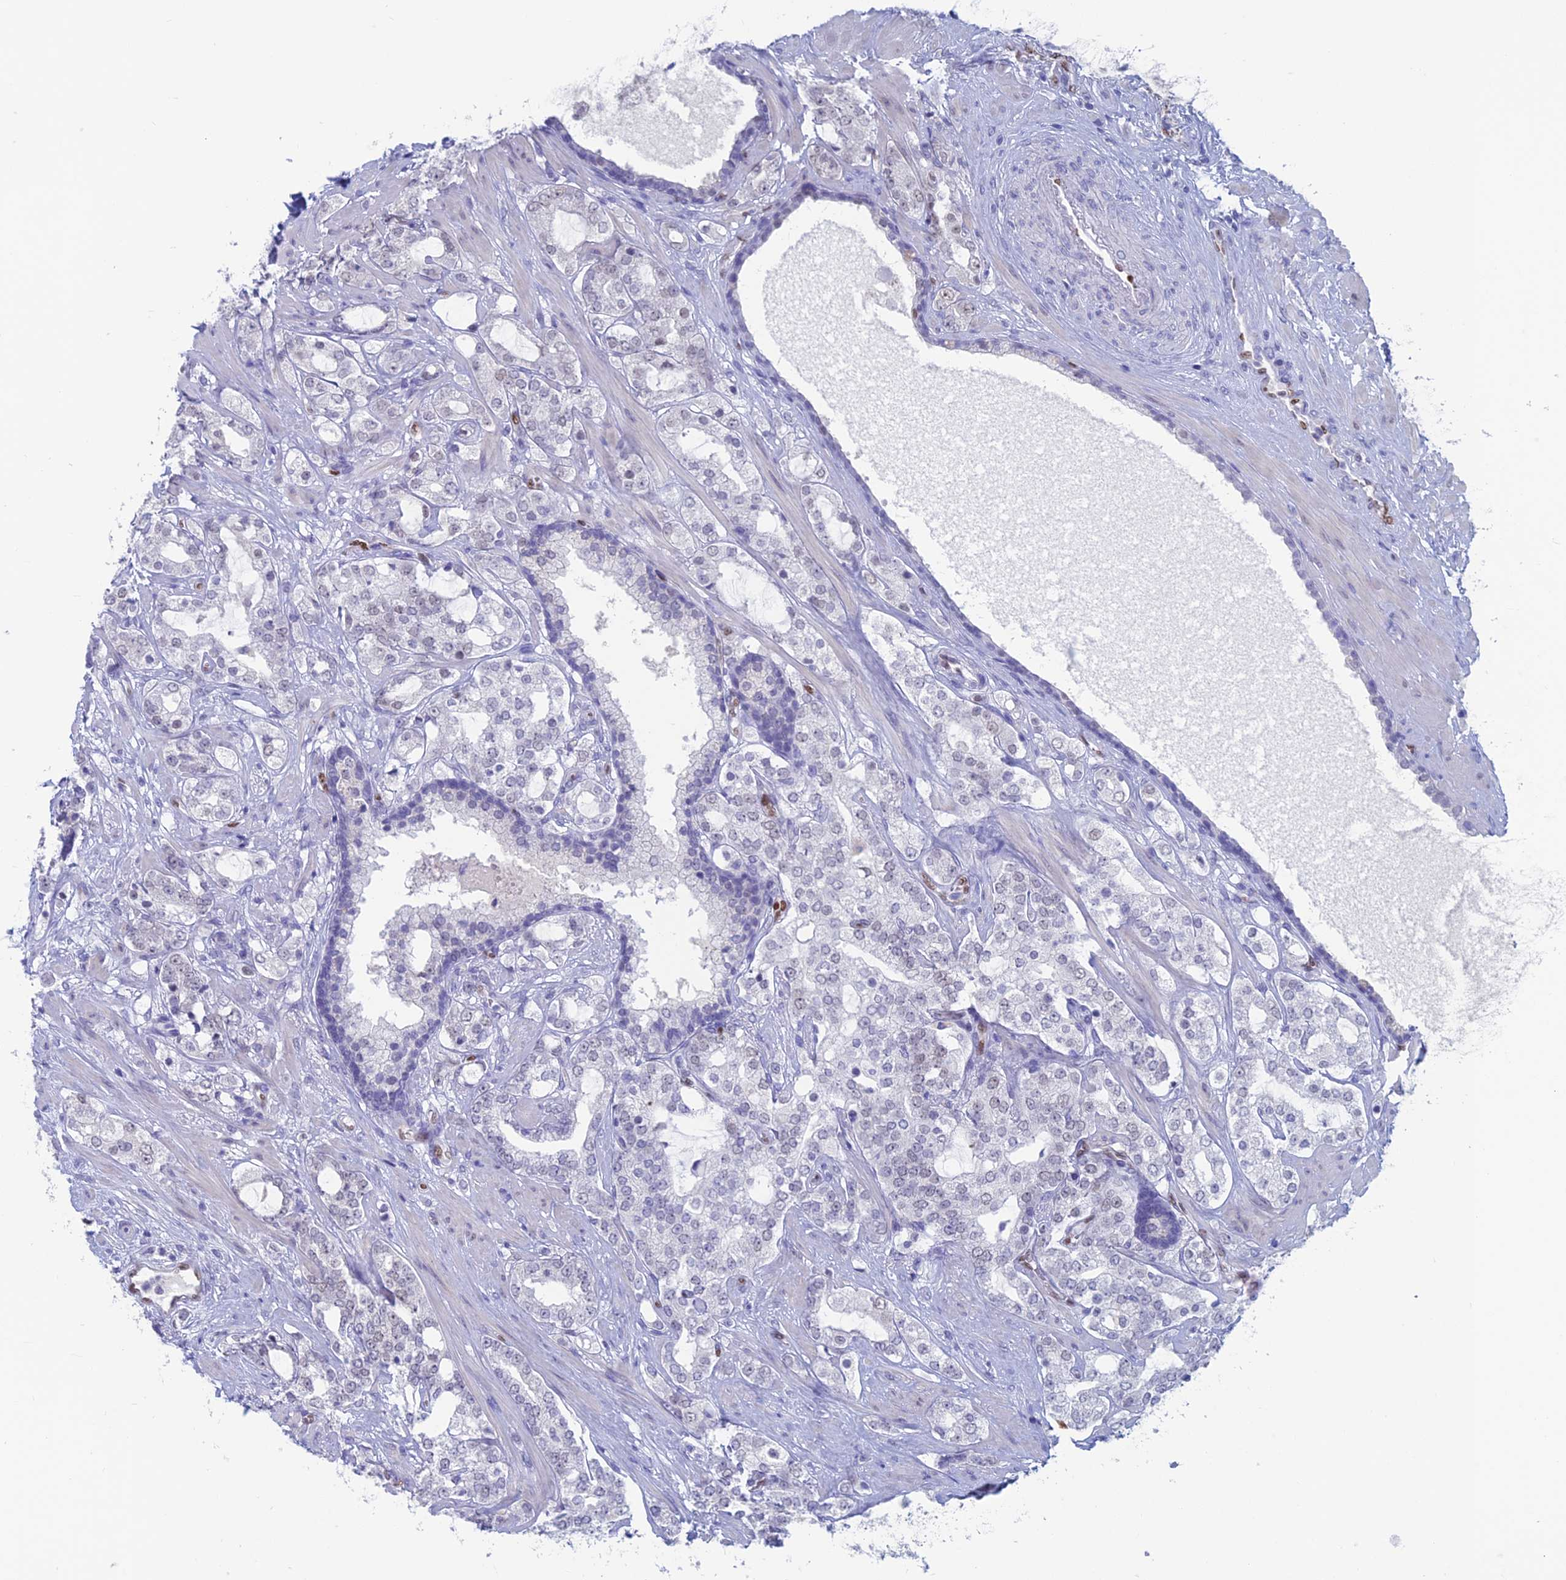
{"staining": {"intensity": "negative", "quantity": "none", "location": "none"}, "tissue": "prostate cancer", "cell_type": "Tumor cells", "image_type": "cancer", "snomed": [{"axis": "morphology", "description": "Adenocarcinoma, High grade"}, {"axis": "topography", "description": "Prostate"}], "caption": "An immunohistochemistry (IHC) image of prostate high-grade adenocarcinoma is shown. There is no staining in tumor cells of prostate high-grade adenocarcinoma.", "gene": "NOL4L", "patient": {"sex": "male", "age": 64}}